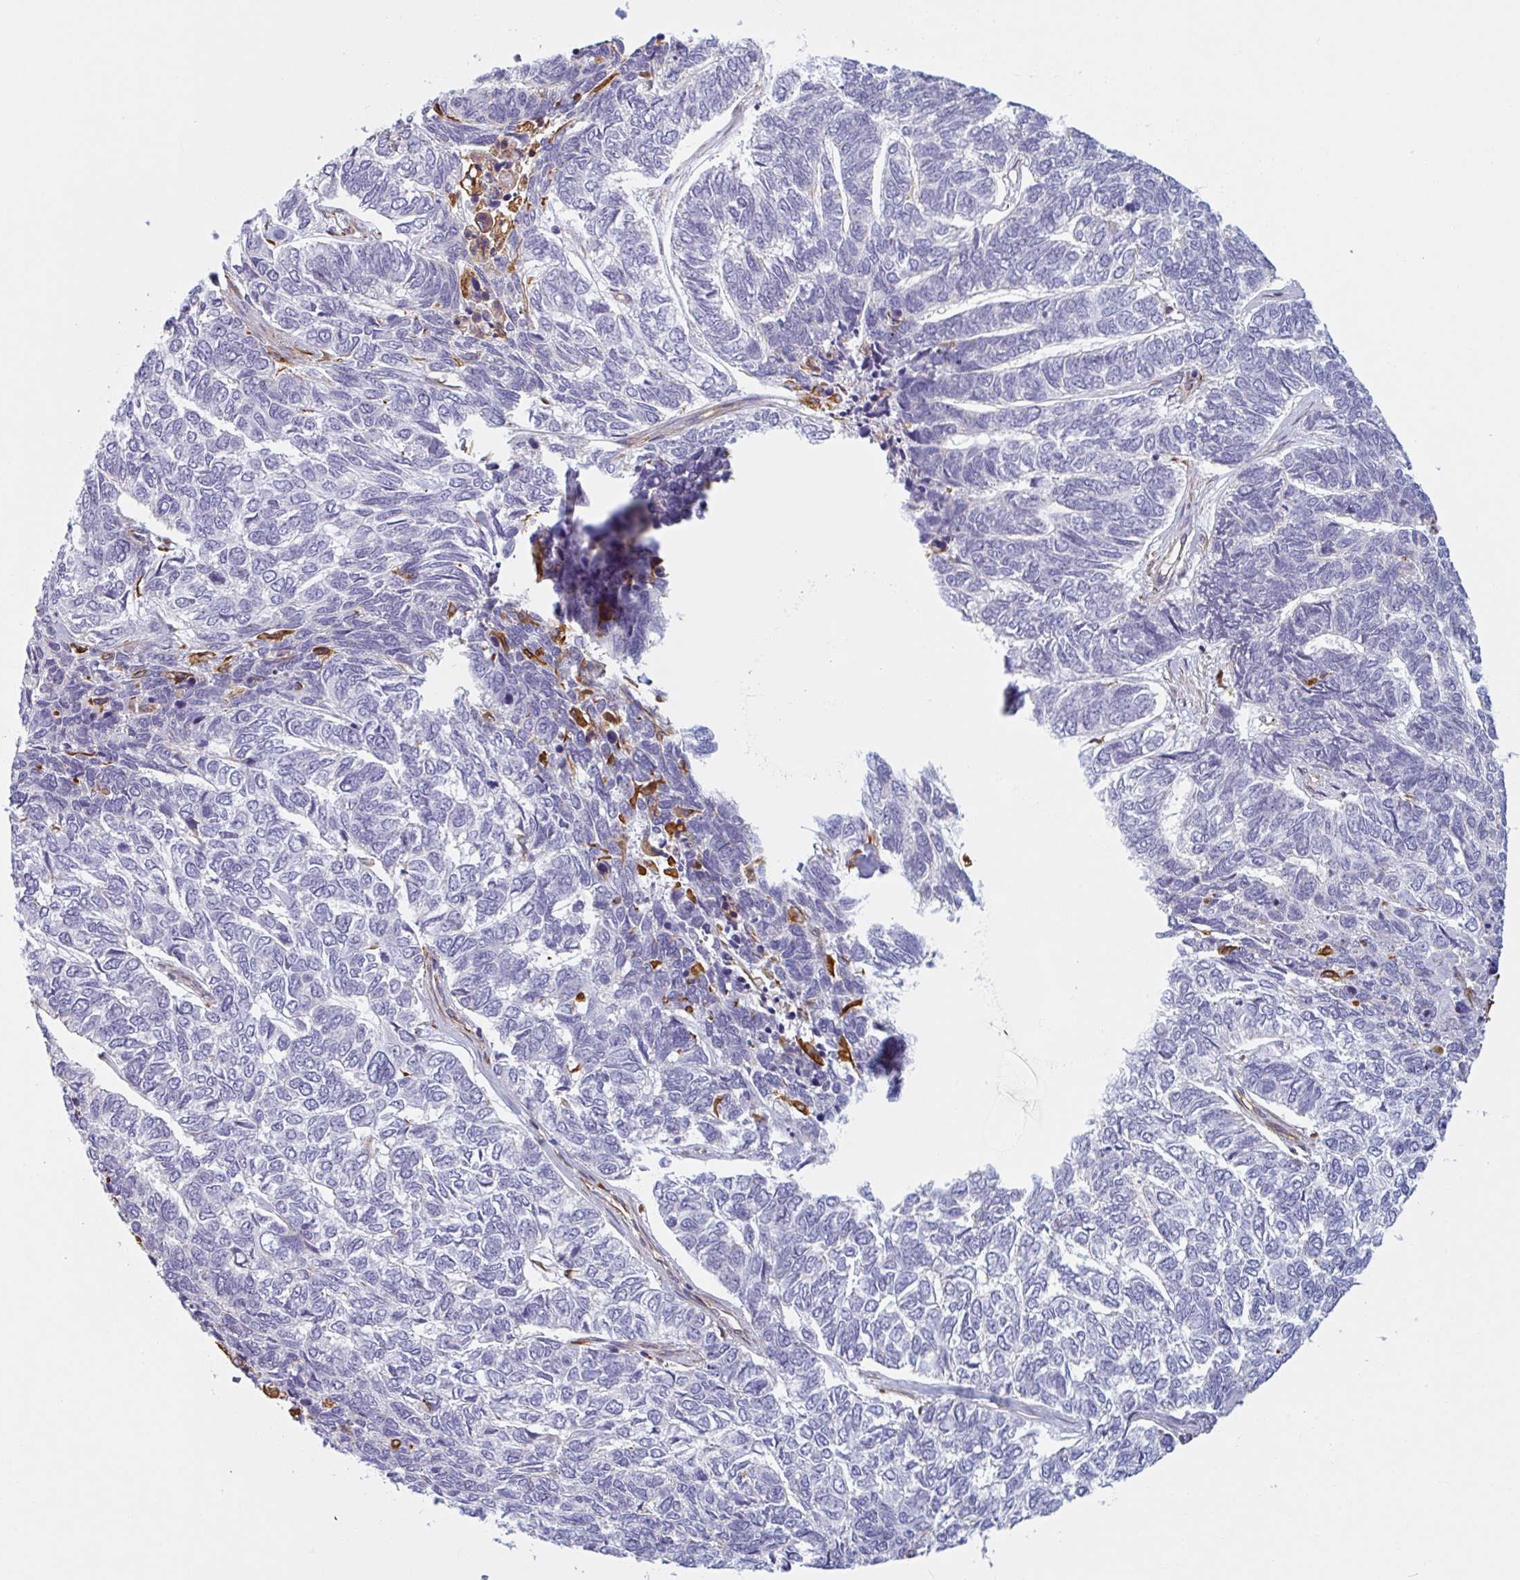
{"staining": {"intensity": "negative", "quantity": "none", "location": "none"}, "tissue": "skin cancer", "cell_type": "Tumor cells", "image_type": "cancer", "snomed": [{"axis": "morphology", "description": "Basal cell carcinoma"}, {"axis": "topography", "description": "Skin"}], "caption": "Immunohistochemistry (IHC) image of basal cell carcinoma (skin) stained for a protein (brown), which exhibits no positivity in tumor cells.", "gene": "PPFIA1", "patient": {"sex": "female", "age": 65}}